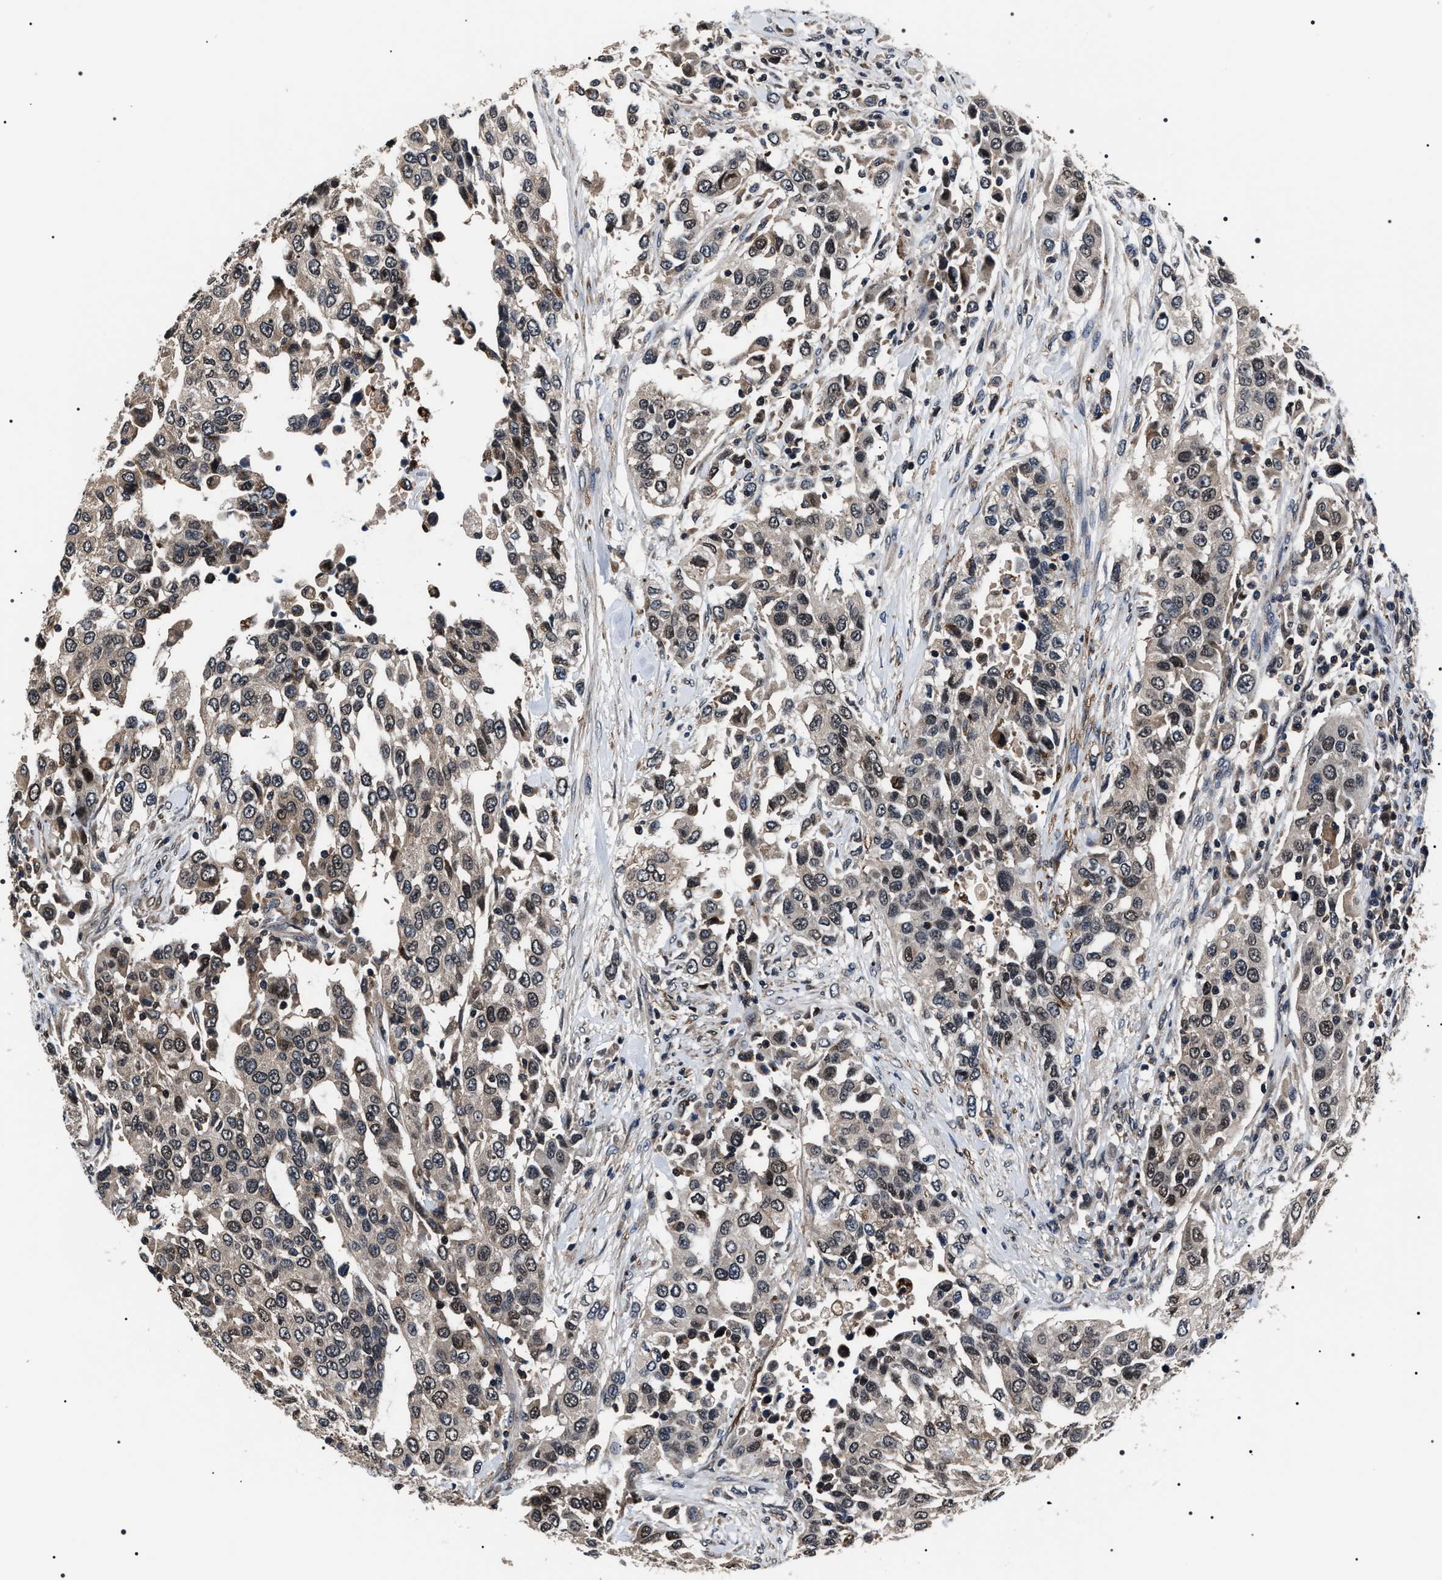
{"staining": {"intensity": "weak", "quantity": "<25%", "location": "nuclear"}, "tissue": "urothelial cancer", "cell_type": "Tumor cells", "image_type": "cancer", "snomed": [{"axis": "morphology", "description": "Urothelial carcinoma, High grade"}, {"axis": "topography", "description": "Urinary bladder"}], "caption": "Histopathology image shows no significant protein expression in tumor cells of urothelial carcinoma (high-grade). (DAB immunohistochemistry (IHC), high magnification).", "gene": "SIPA1", "patient": {"sex": "female", "age": 80}}